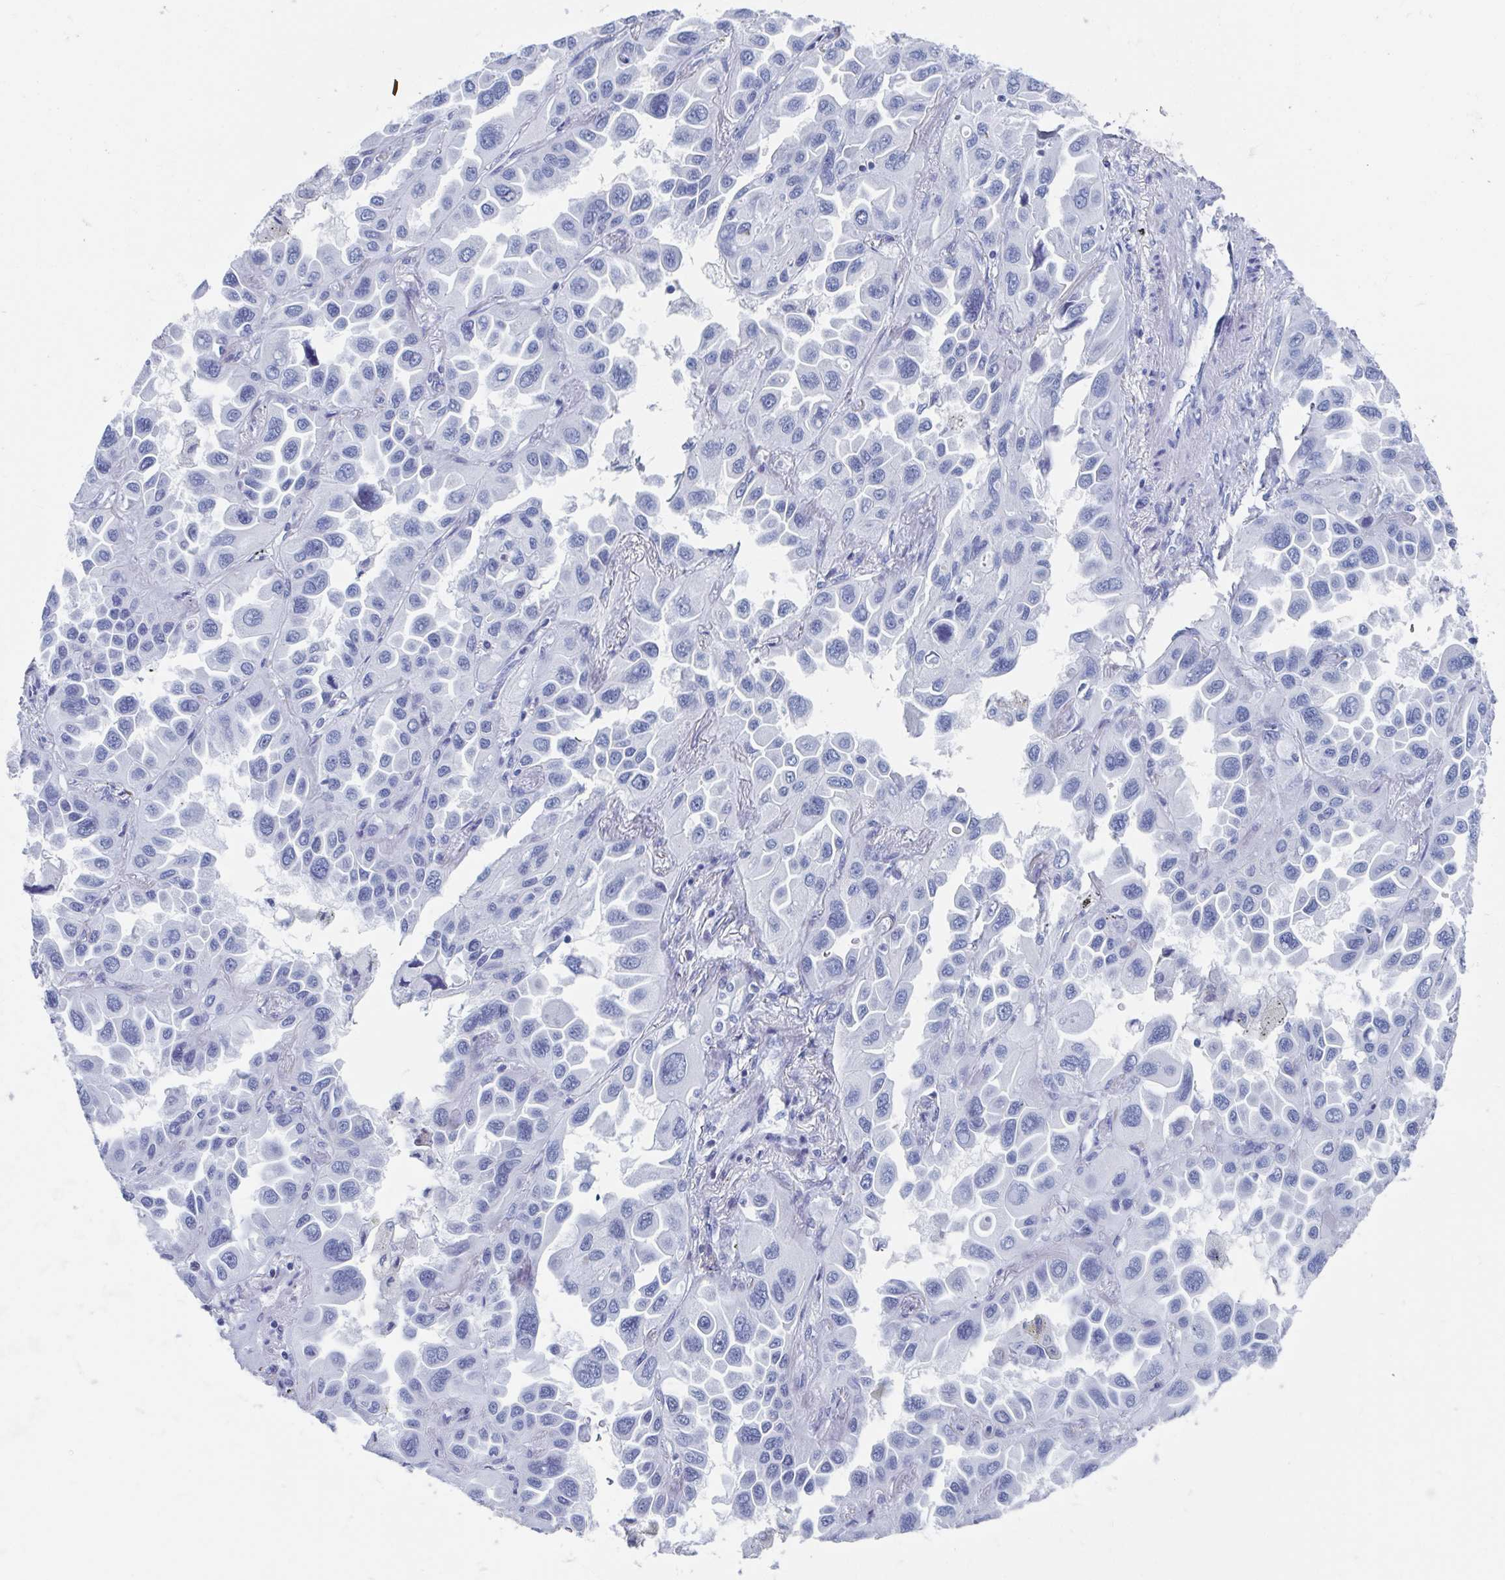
{"staining": {"intensity": "negative", "quantity": "none", "location": "none"}, "tissue": "lung cancer", "cell_type": "Tumor cells", "image_type": "cancer", "snomed": [{"axis": "morphology", "description": "Adenocarcinoma, NOS"}, {"axis": "topography", "description": "Lung"}], "caption": "IHC photomicrograph of neoplastic tissue: human lung cancer stained with DAB reveals no significant protein positivity in tumor cells.", "gene": "C10orf53", "patient": {"sex": "male", "age": 64}}